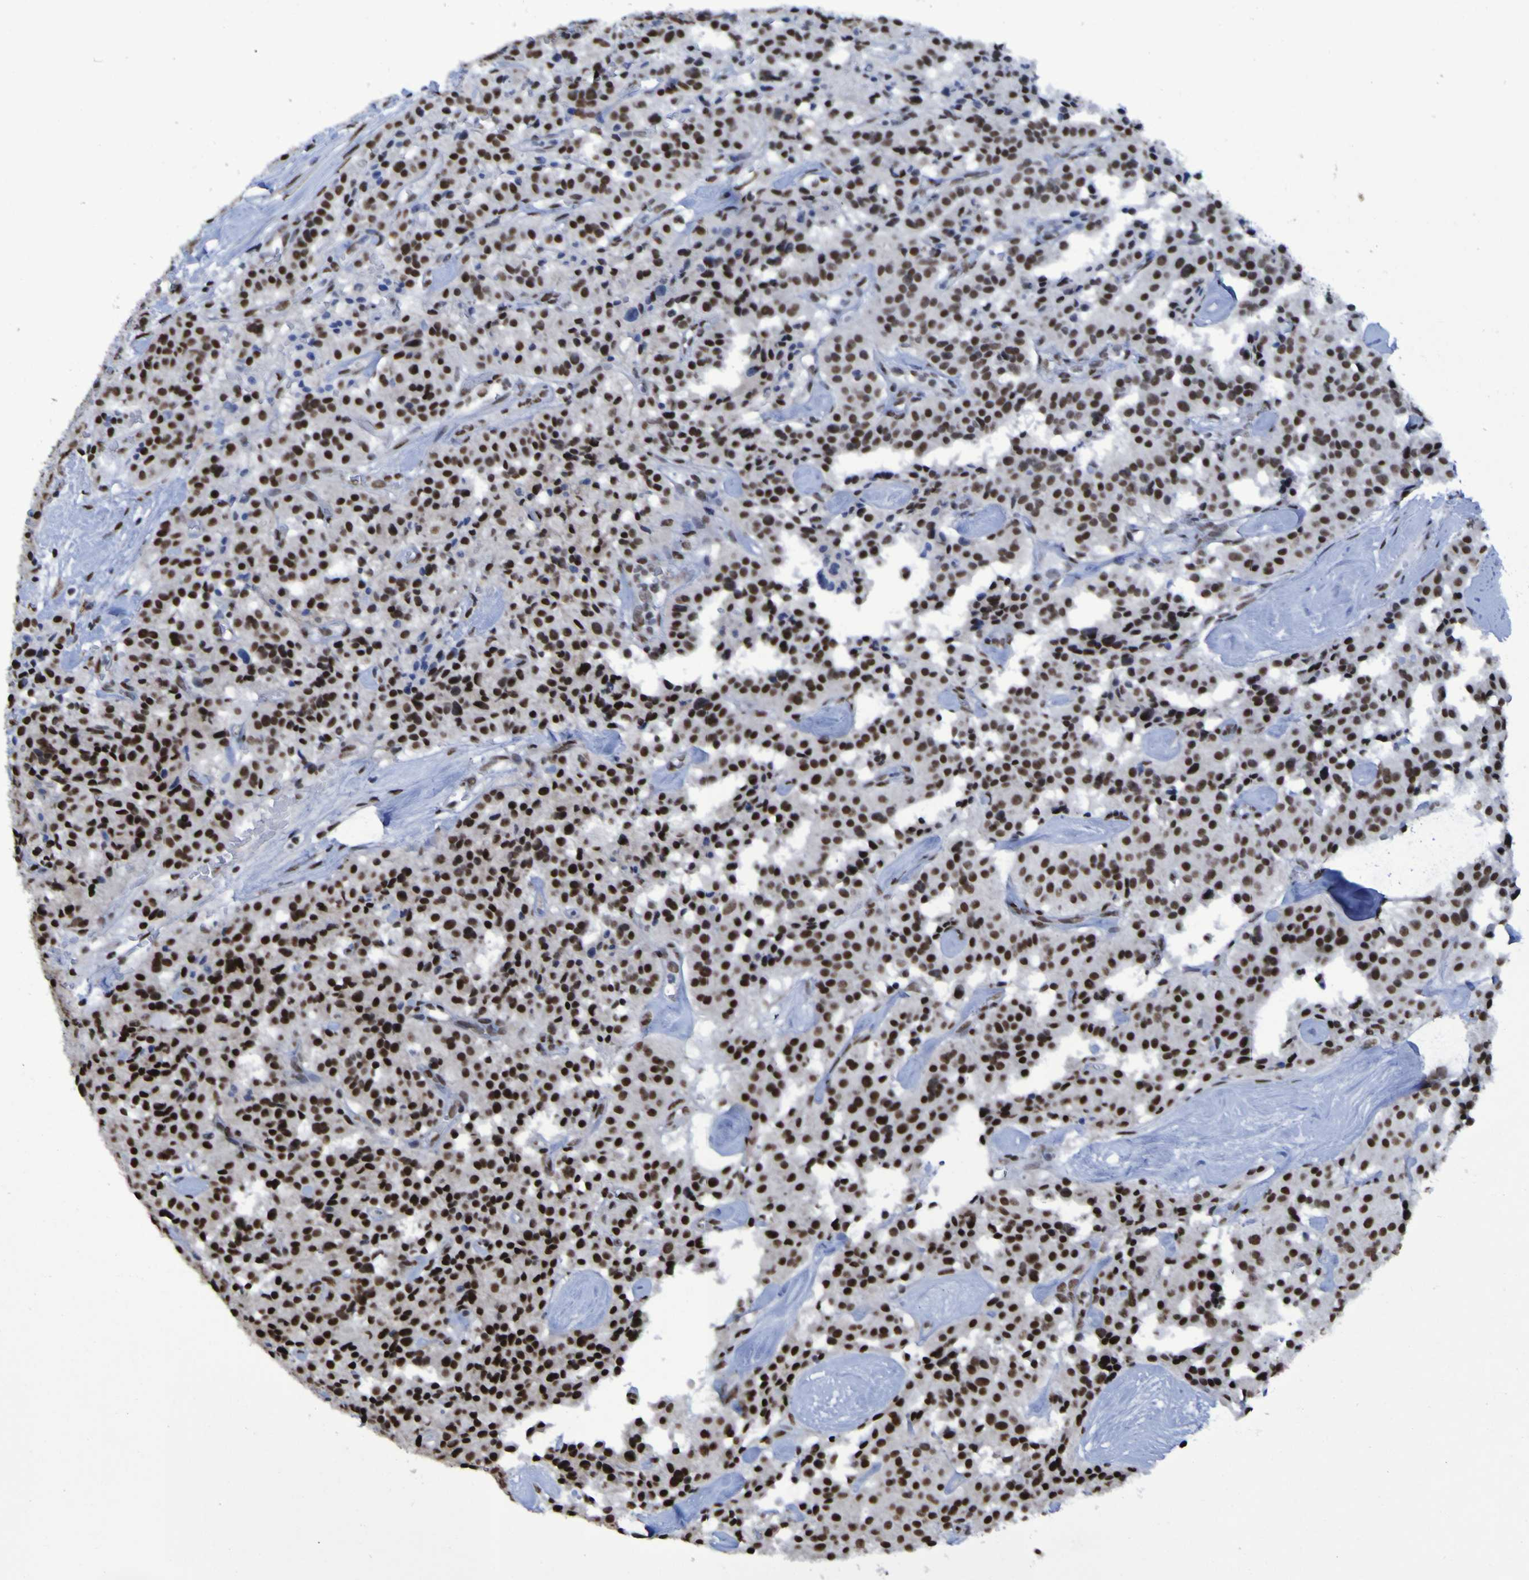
{"staining": {"intensity": "strong", "quantity": ">75%", "location": "nuclear"}, "tissue": "carcinoid", "cell_type": "Tumor cells", "image_type": "cancer", "snomed": [{"axis": "morphology", "description": "Carcinoid, malignant, NOS"}, {"axis": "topography", "description": "Lung"}], "caption": "Carcinoid (malignant) was stained to show a protein in brown. There is high levels of strong nuclear staining in about >75% of tumor cells.", "gene": "HNRNPR", "patient": {"sex": "male", "age": 30}}